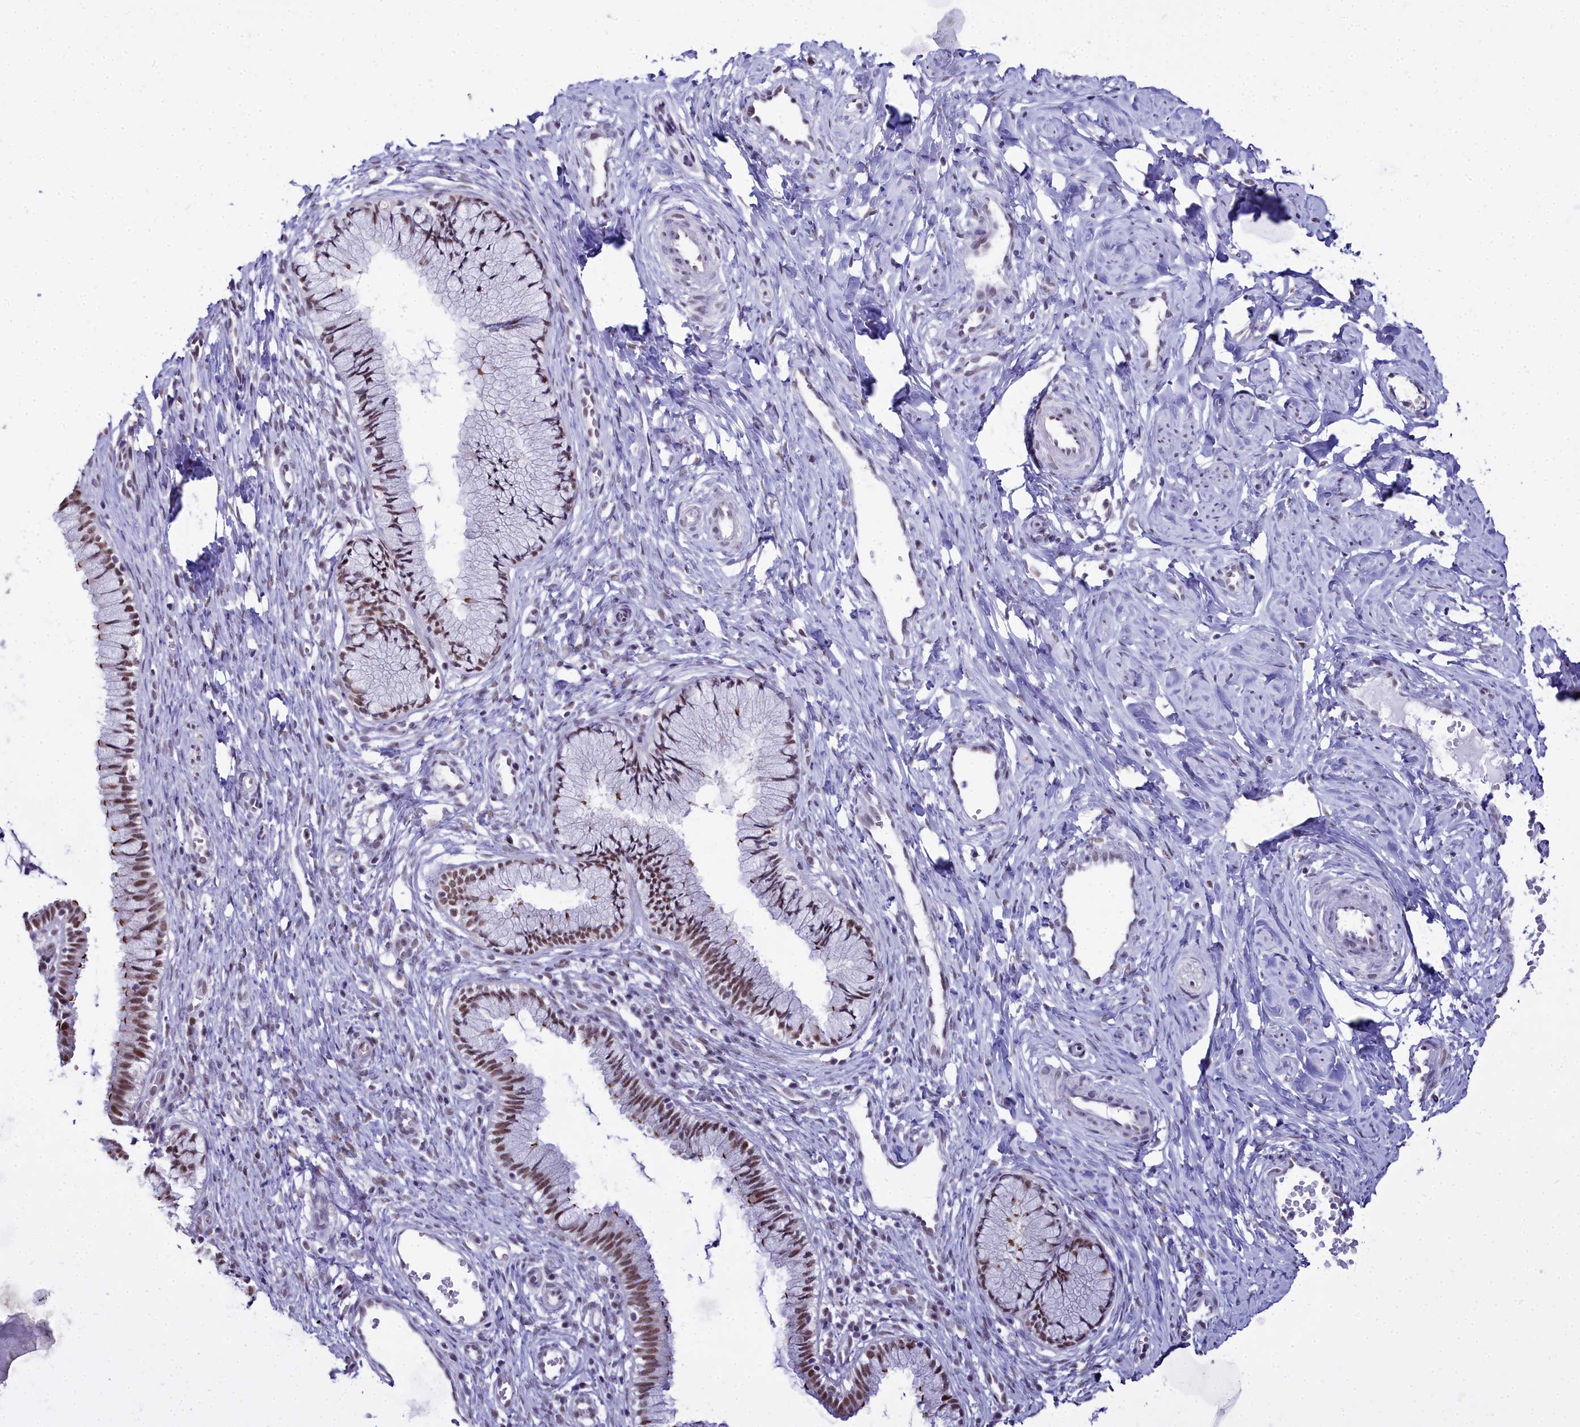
{"staining": {"intensity": "moderate", "quantity": ">75%", "location": "nuclear"}, "tissue": "cervix", "cell_type": "Glandular cells", "image_type": "normal", "snomed": [{"axis": "morphology", "description": "Normal tissue, NOS"}, {"axis": "topography", "description": "Cervix"}], "caption": "Protein analysis of normal cervix displays moderate nuclear expression in about >75% of glandular cells.", "gene": "RBM12", "patient": {"sex": "female", "age": 27}}